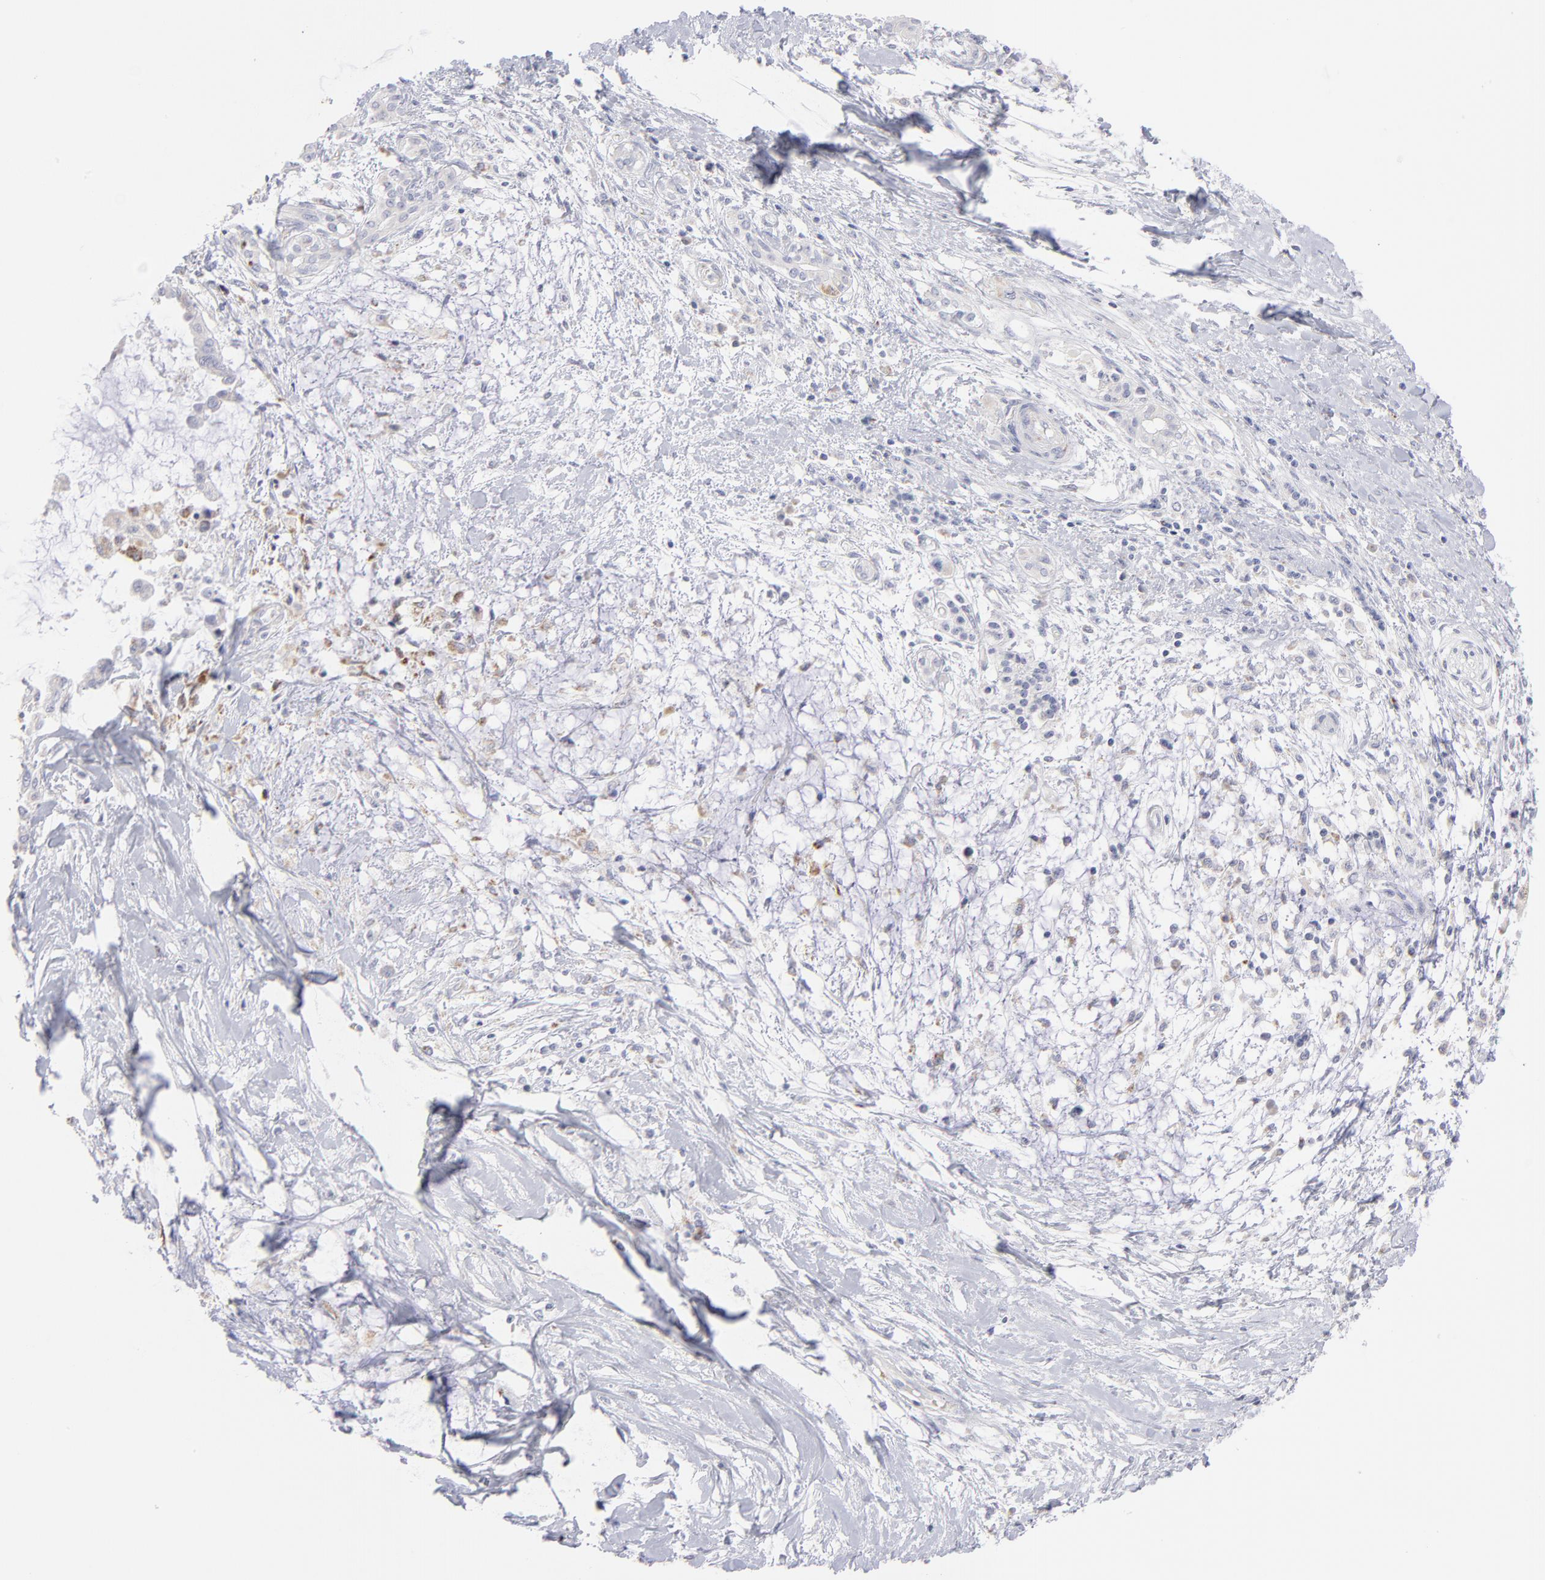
{"staining": {"intensity": "negative", "quantity": "none", "location": "none"}, "tissue": "pancreatic cancer", "cell_type": "Tumor cells", "image_type": "cancer", "snomed": [{"axis": "morphology", "description": "Adenocarcinoma, NOS"}, {"axis": "topography", "description": "Pancreas"}], "caption": "Adenocarcinoma (pancreatic) stained for a protein using IHC demonstrates no expression tumor cells.", "gene": "MTHFD2", "patient": {"sex": "female", "age": 64}}